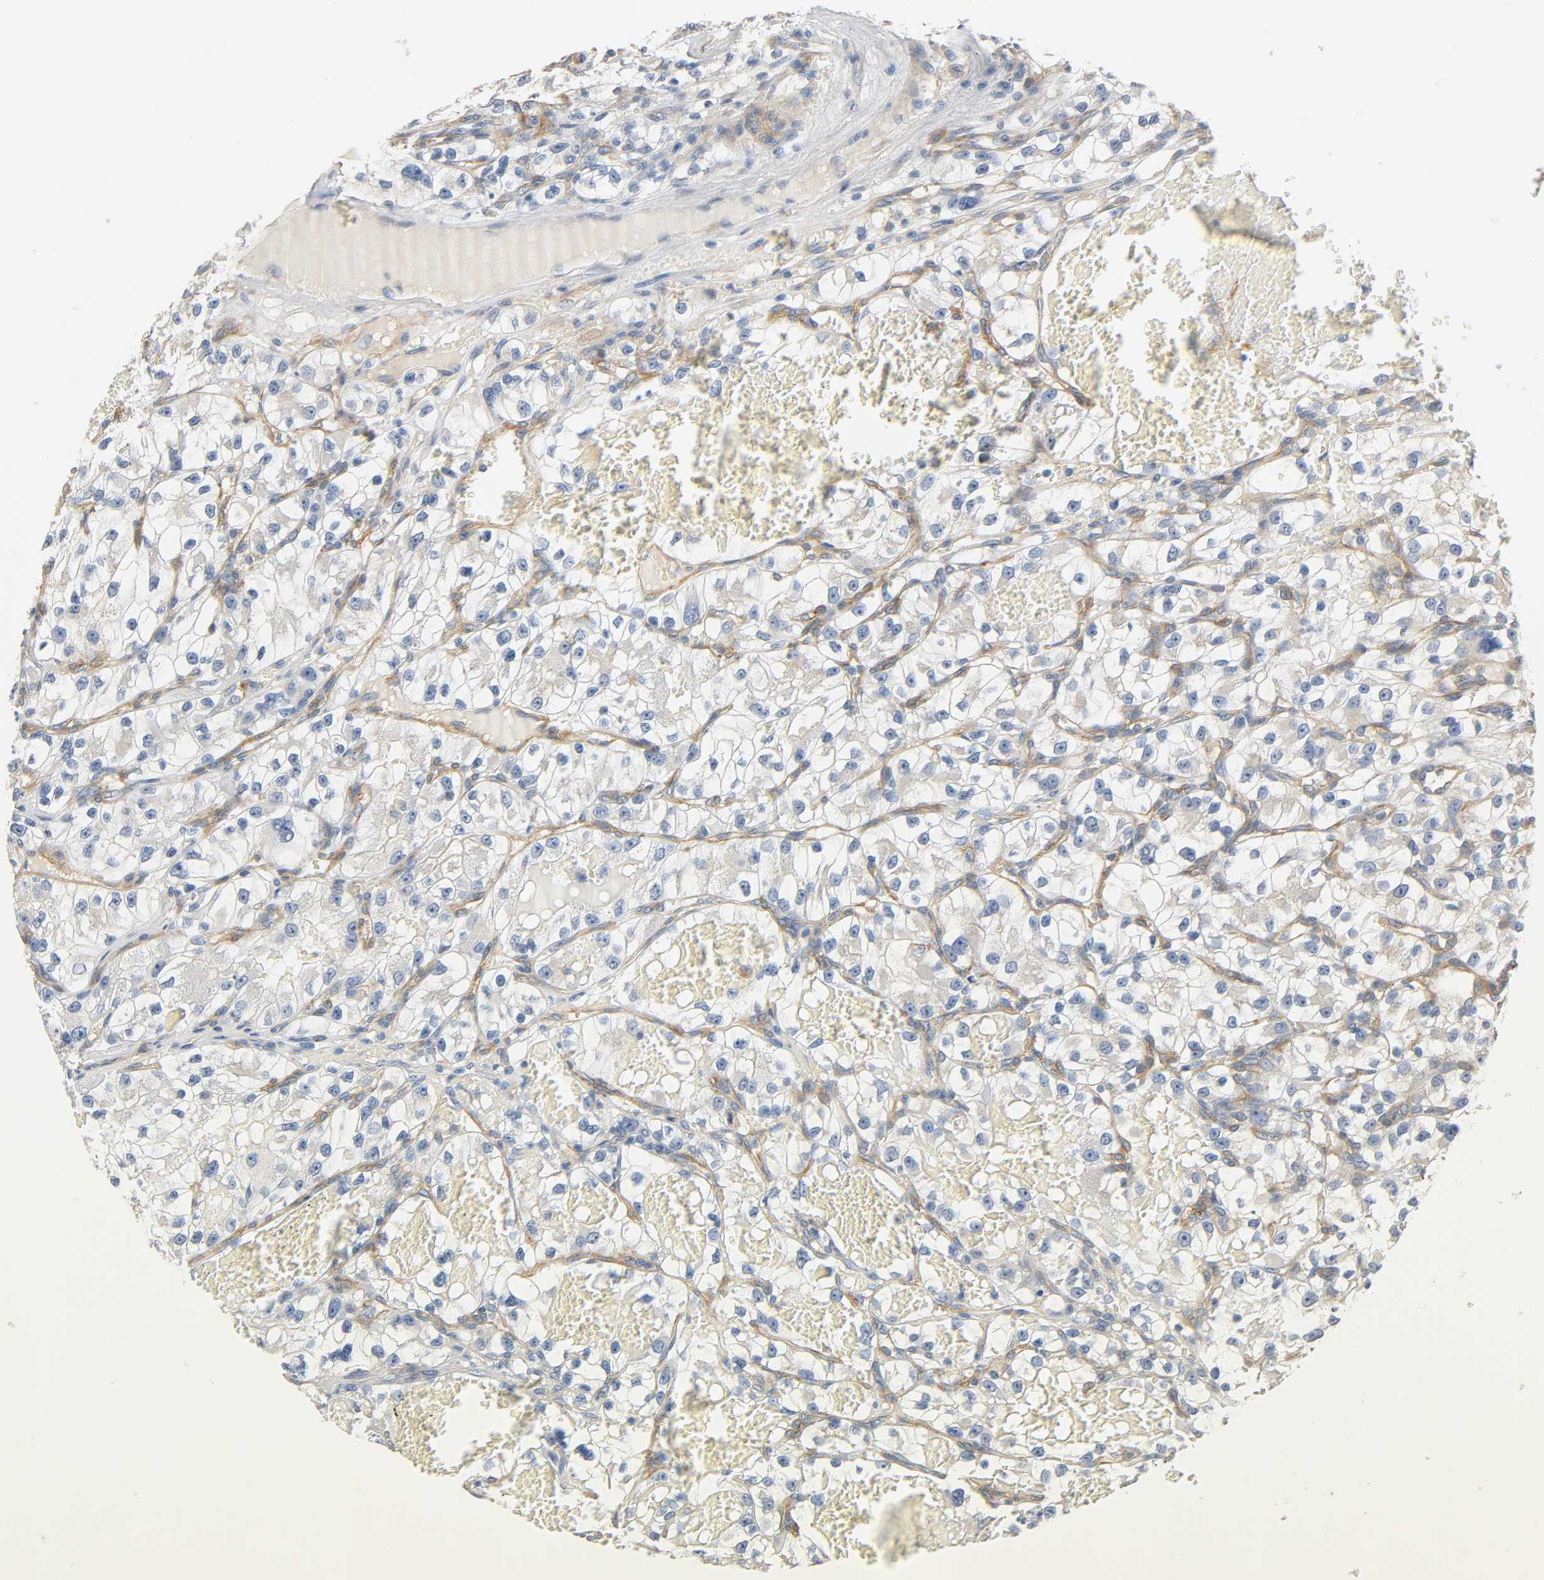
{"staining": {"intensity": "moderate", "quantity": "<25%", "location": "cytoplasmic/membranous"}, "tissue": "renal cancer", "cell_type": "Tumor cells", "image_type": "cancer", "snomed": [{"axis": "morphology", "description": "Adenocarcinoma, NOS"}, {"axis": "topography", "description": "Kidney"}], "caption": "This image reveals immunohistochemistry (IHC) staining of renal cancer (adenocarcinoma), with low moderate cytoplasmic/membranous staining in approximately <25% of tumor cells.", "gene": "ARPC1A", "patient": {"sex": "female", "age": 57}}